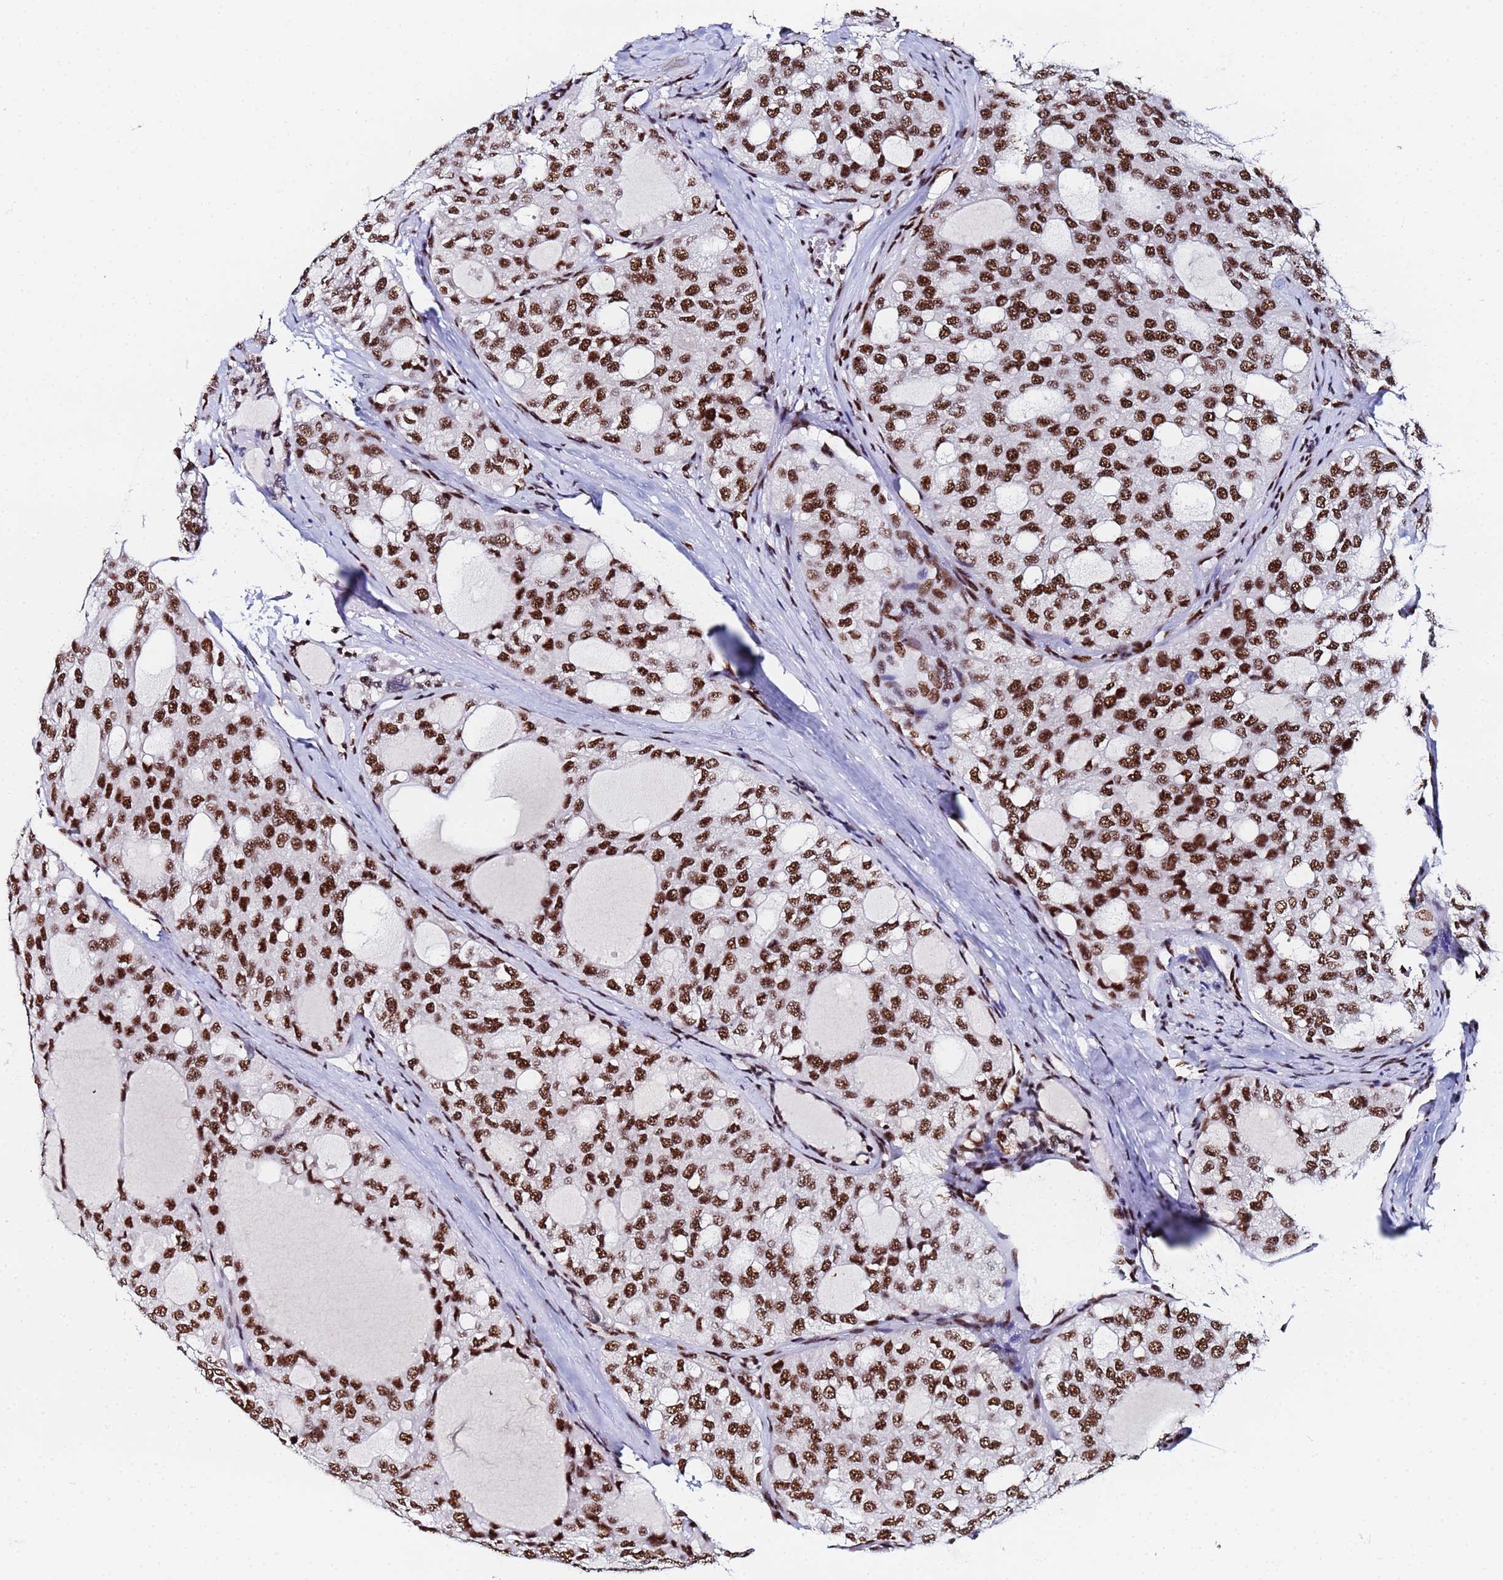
{"staining": {"intensity": "strong", "quantity": ">75%", "location": "nuclear"}, "tissue": "thyroid cancer", "cell_type": "Tumor cells", "image_type": "cancer", "snomed": [{"axis": "morphology", "description": "Follicular adenoma carcinoma, NOS"}, {"axis": "topography", "description": "Thyroid gland"}], "caption": "Approximately >75% of tumor cells in thyroid cancer (follicular adenoma carcinoma) demonstrate strong nuclear protein staining as visualized by brown immunohistochemical staining.", "gene": "SNRPA1", "patient": {"sex": "male", "age": 75}}